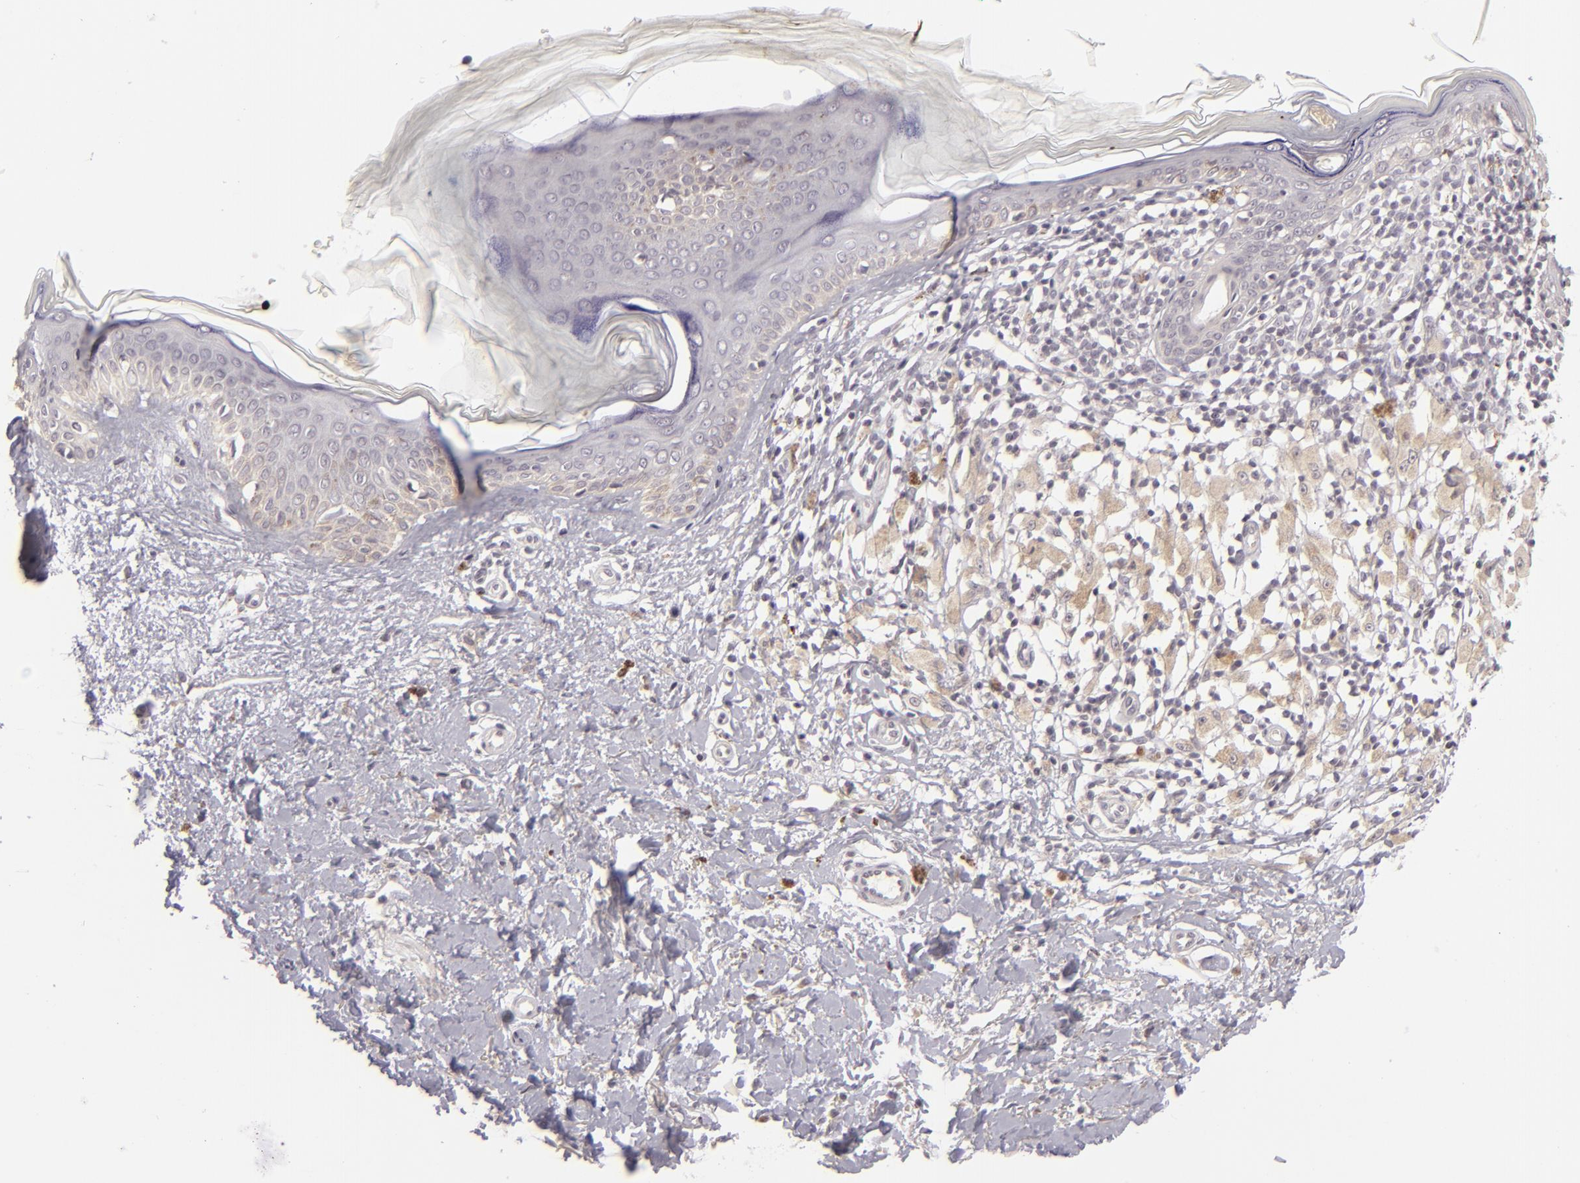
{"staining": {"intensity": "negative", "quantity": "none", "location": "none"}, "tissue": "melanoma", "cell_type": "Tumor cells", "image_type": "cancer", "snomed": [{"axis": "morphology", "description": "Malignant melanoma, NOS"}, {"axis": "topography", "description": "Skin"}], "caption": "A histopathology image of malignant melanoma stained for a protein demonstrates no brown staining in tumor cells.", "gene": "DLG3", "patient": {"sex": "male", "age": 88}}